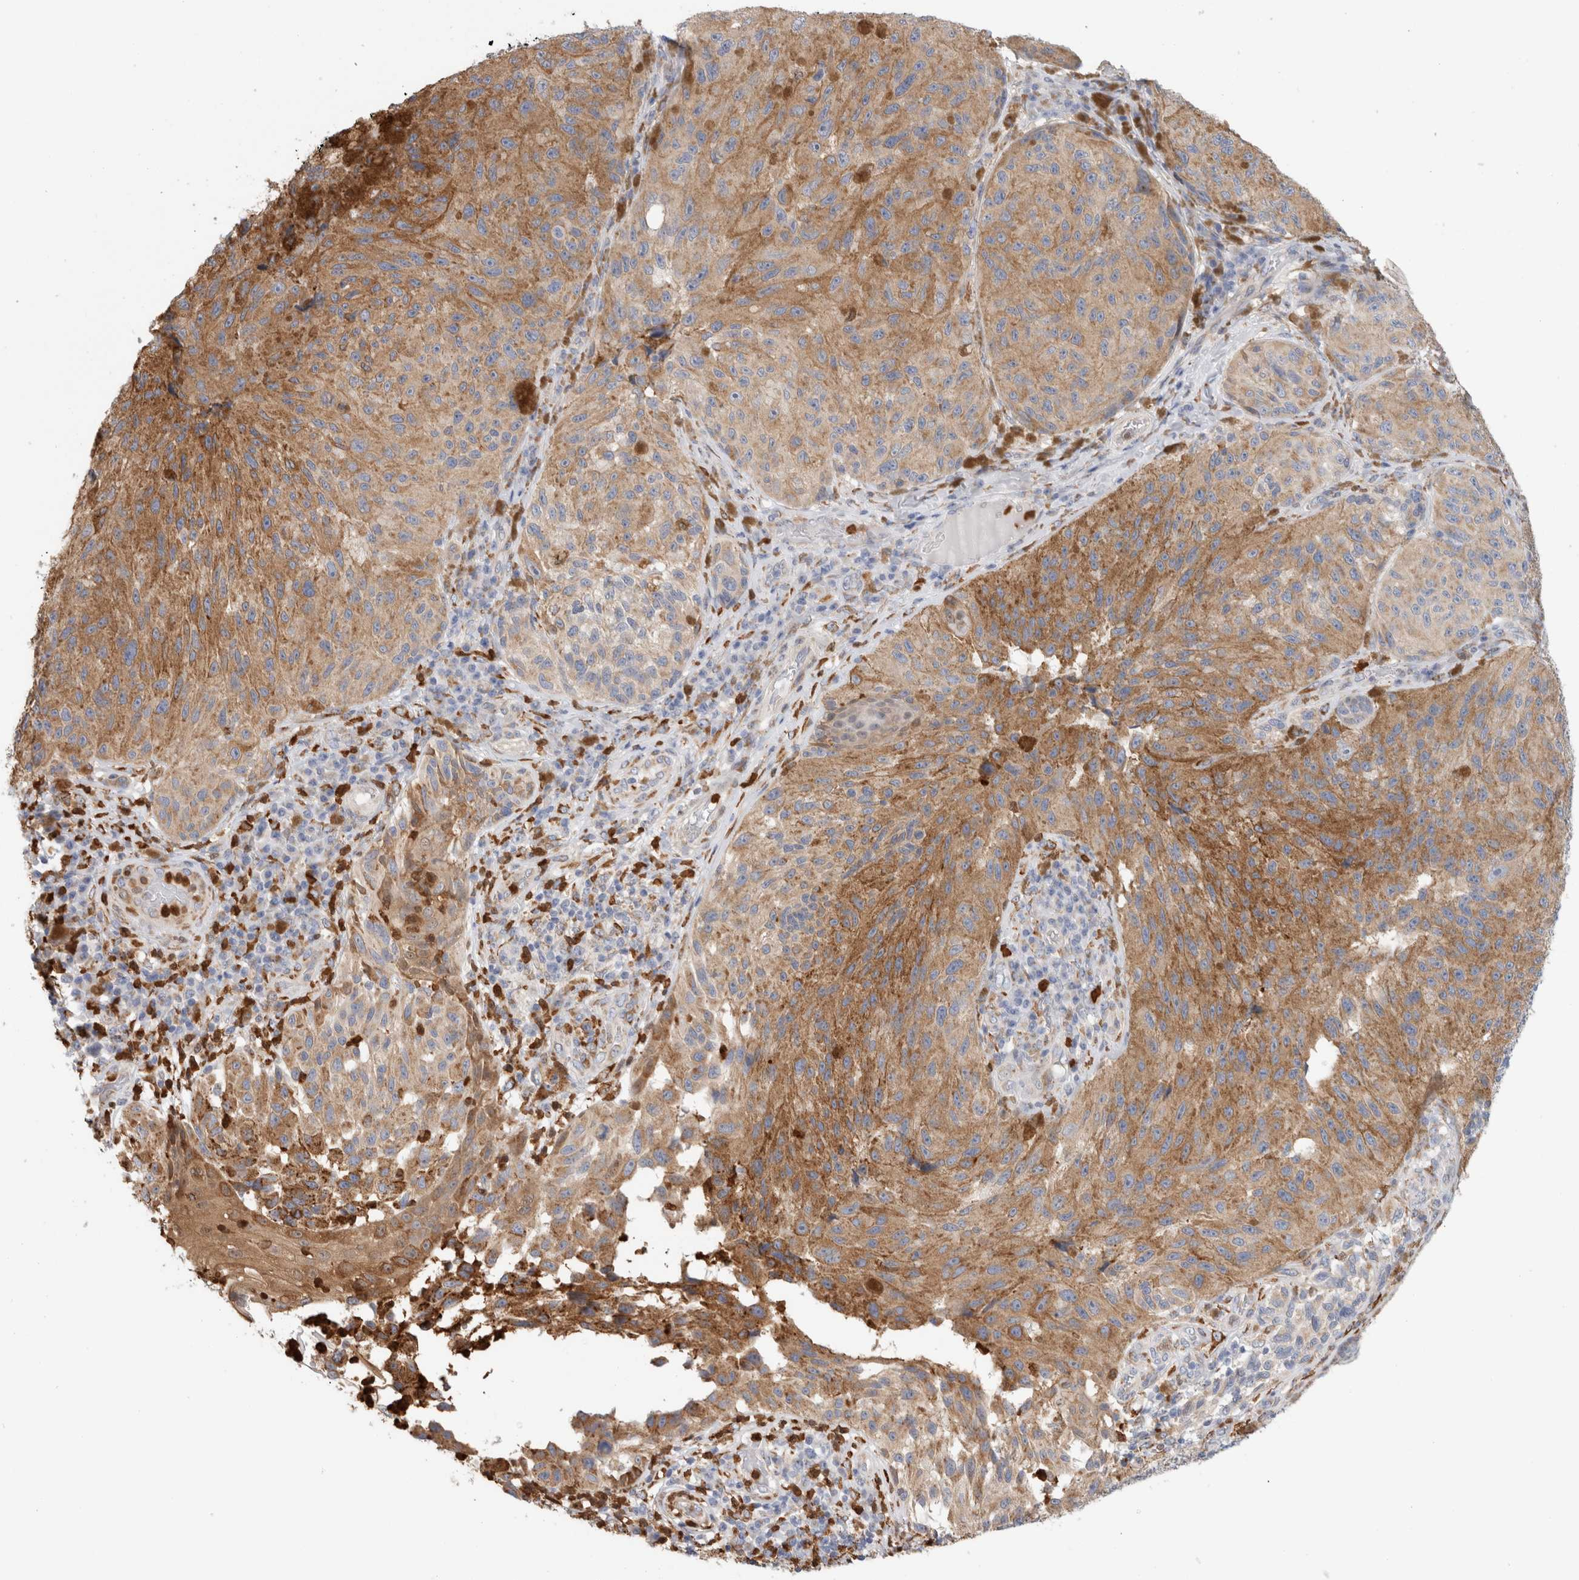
{"staining": {"intensity": "moderate", "quantity": ">75%", "location": "cytoplasmic/membranous"}, "tissue": "melanoma", "cell_type": "Tumor cells", "image_type": "cancer", "snomed": [{"axis": "morphology", "description": "Malignant melanoma, NOS"}, {"axis": "topography", "description": "Skin"}], "caption": "A histopathology image of human malignant melanoma stained for a protein reveals moderate cytoplasmic/membranous brown staining in tumor cells. (DAB IHC, brown staining for protein, blue staining for nuclei).", "gene": "P4HA1", "patient": {"sex": "female", "age": 73}}